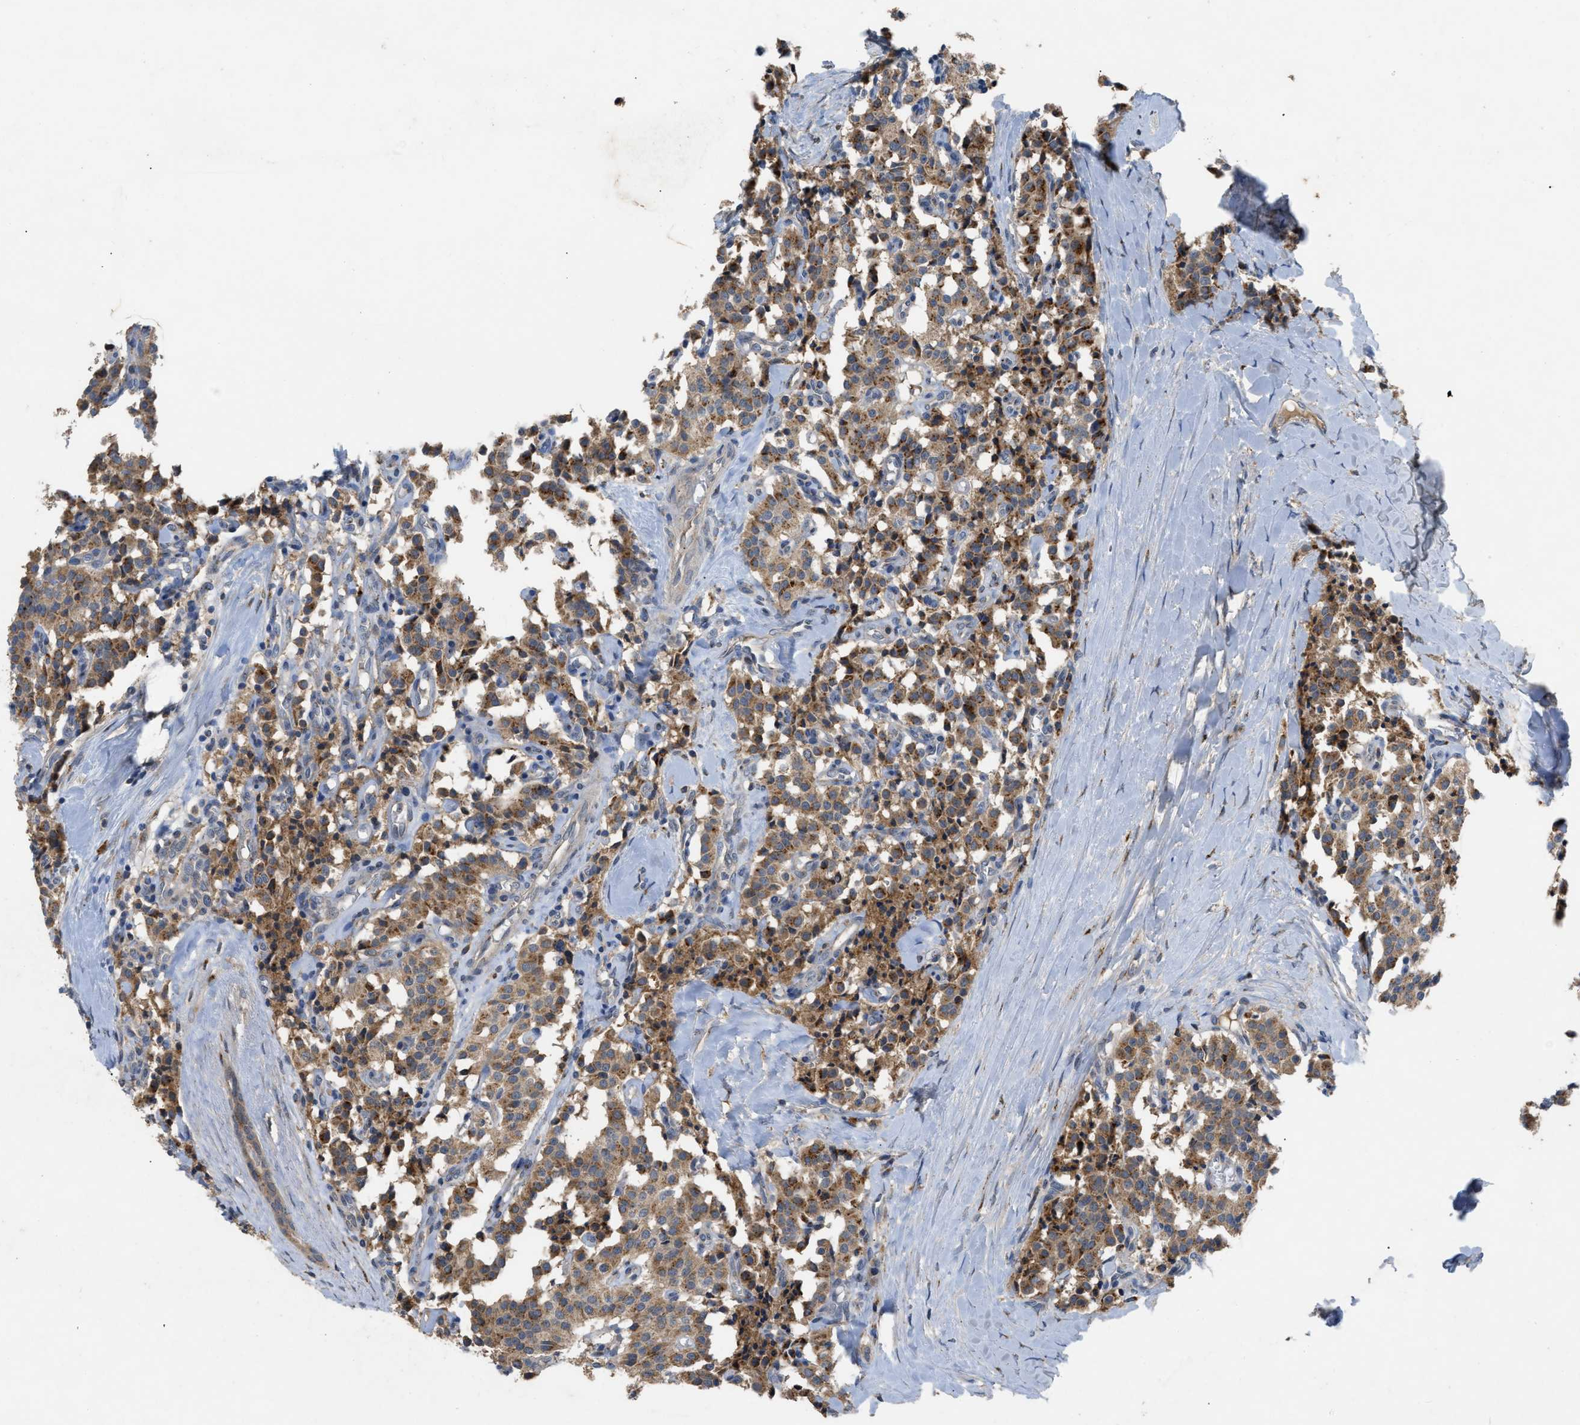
{"staining": {"intensity": "moderate", "quantity": ">75%", "location": "cytoplasmic/membranous"}, "tissue": "carcinoid", "cell_type": "Tumor cells", "image_type": "cancer", "snomed": [{"axis": "morphology", "description": "Carcinoid, malignant, NOS"}, {"axis": "topography", "description": "Lung"}], "caption": "About >75% of tumor cells in human malignant carcinoid reveal moderate cytoplasmic/membranous protein staining as visualized by brown immunohistochemical staining.", "gene": "SIK2", "patient": {"sex": "male", "age": 30}}